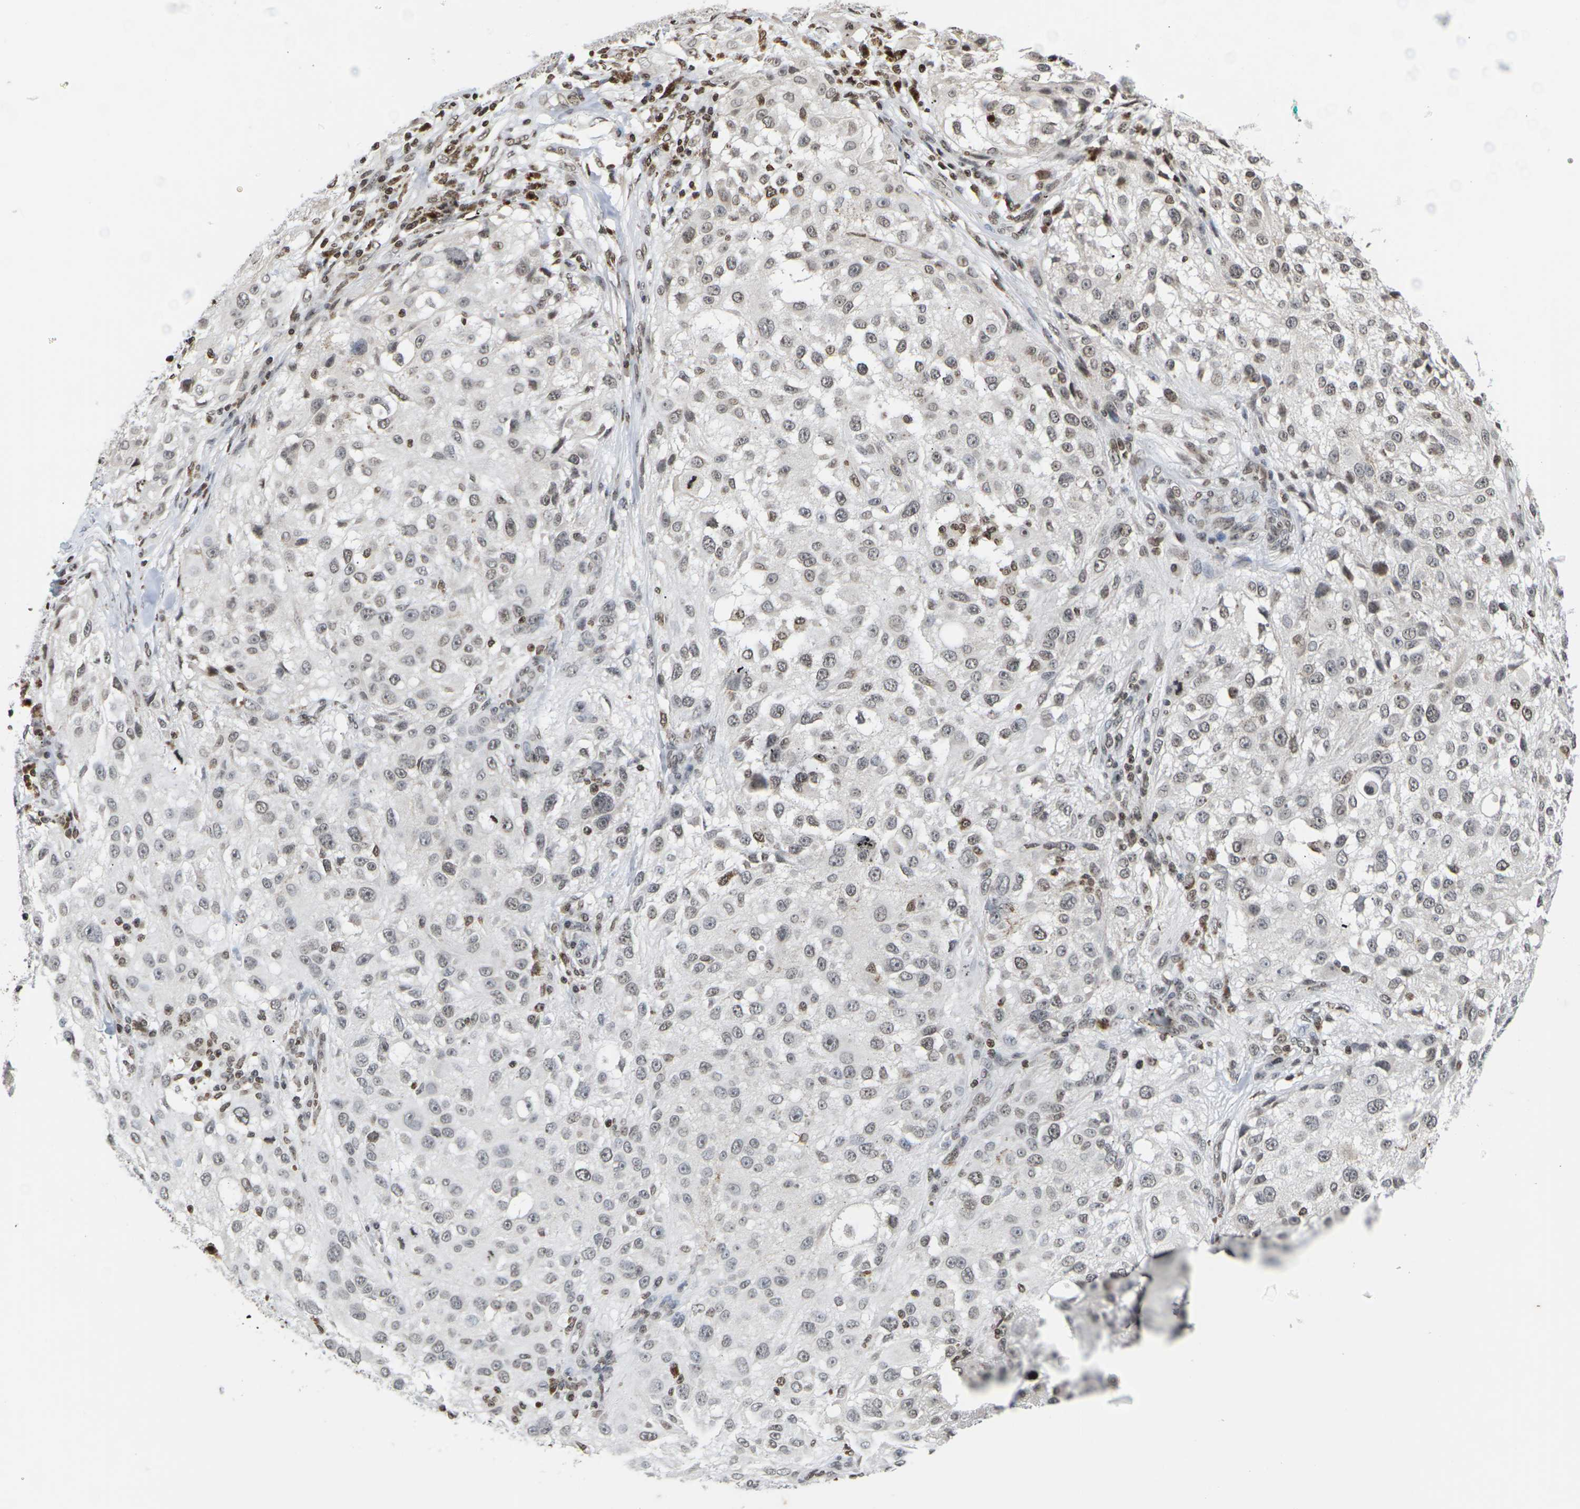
{"staining": {"intensity": "weak", "quantity": "25%-75%", "location": "nuclear"}, "tissue": "melanoma", "cell_type": "Tumor cells", "image_type": "cancer", "snomed": [{"axis": "morphology", "description": "Necrosis, NOS"}, {"axis": "morphology", "description": "Malignant melanoma, NOS"}, {"axis": "topography", "description": "Skin"}], "caption": "A brown stain shows weak nuclear staining of a protein in human malignant melanoma tumor cells. The protein is shown in brown color, while the nuclei are stained blue.", "gene": "ETV5", "patient": {"sex": "female", "age": 87}}